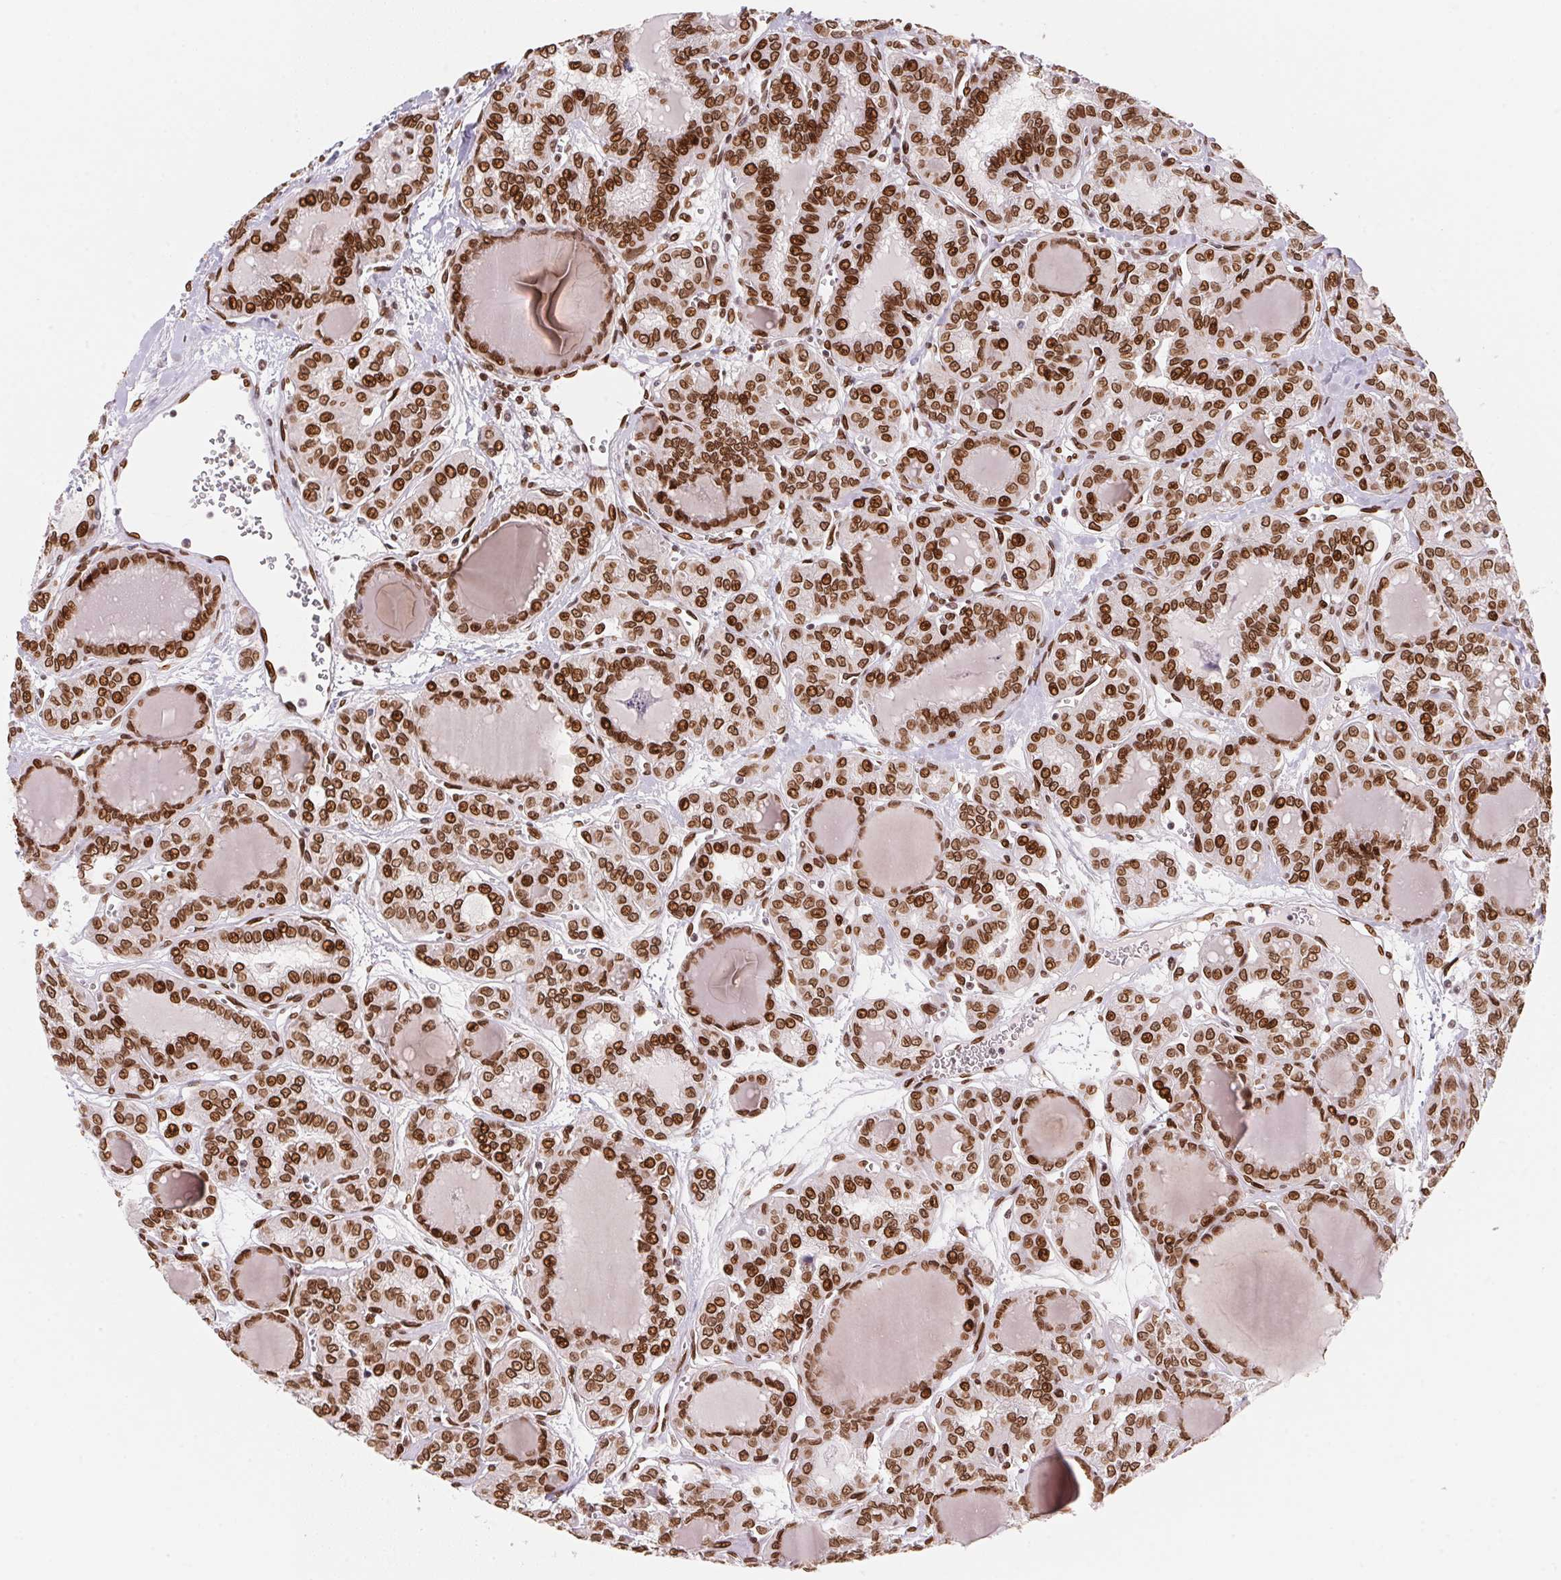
{"staining": {"intensity": "strong", "quantity": ">75%", "location": "cytoplasmic/membranous,nuclear"}, "tissue": "thyroid cancer", "cell_type": "Tumor cells", "image_type": "cancer", "snomed": [{"axis": "morphology", "description": "Papillary adenocarcinoma, NOS"}, {"axis": "topography", "description": "Thyroid gland"}], "caption": "Tumor cells exhibit high levels of strong cytoplasmic/membranous and nuclear expression in approximately >75% of cells in thyroid cancer (papillary adenocarcinoma). The staining was performed using DAB (3,3'-diaminobenzidine), with brown indicating positive protein expression. Nuclei are stained blue with hematoxylin.", "gene": "SAP30BP", "patient": {"sex": "female", "age": 41}}